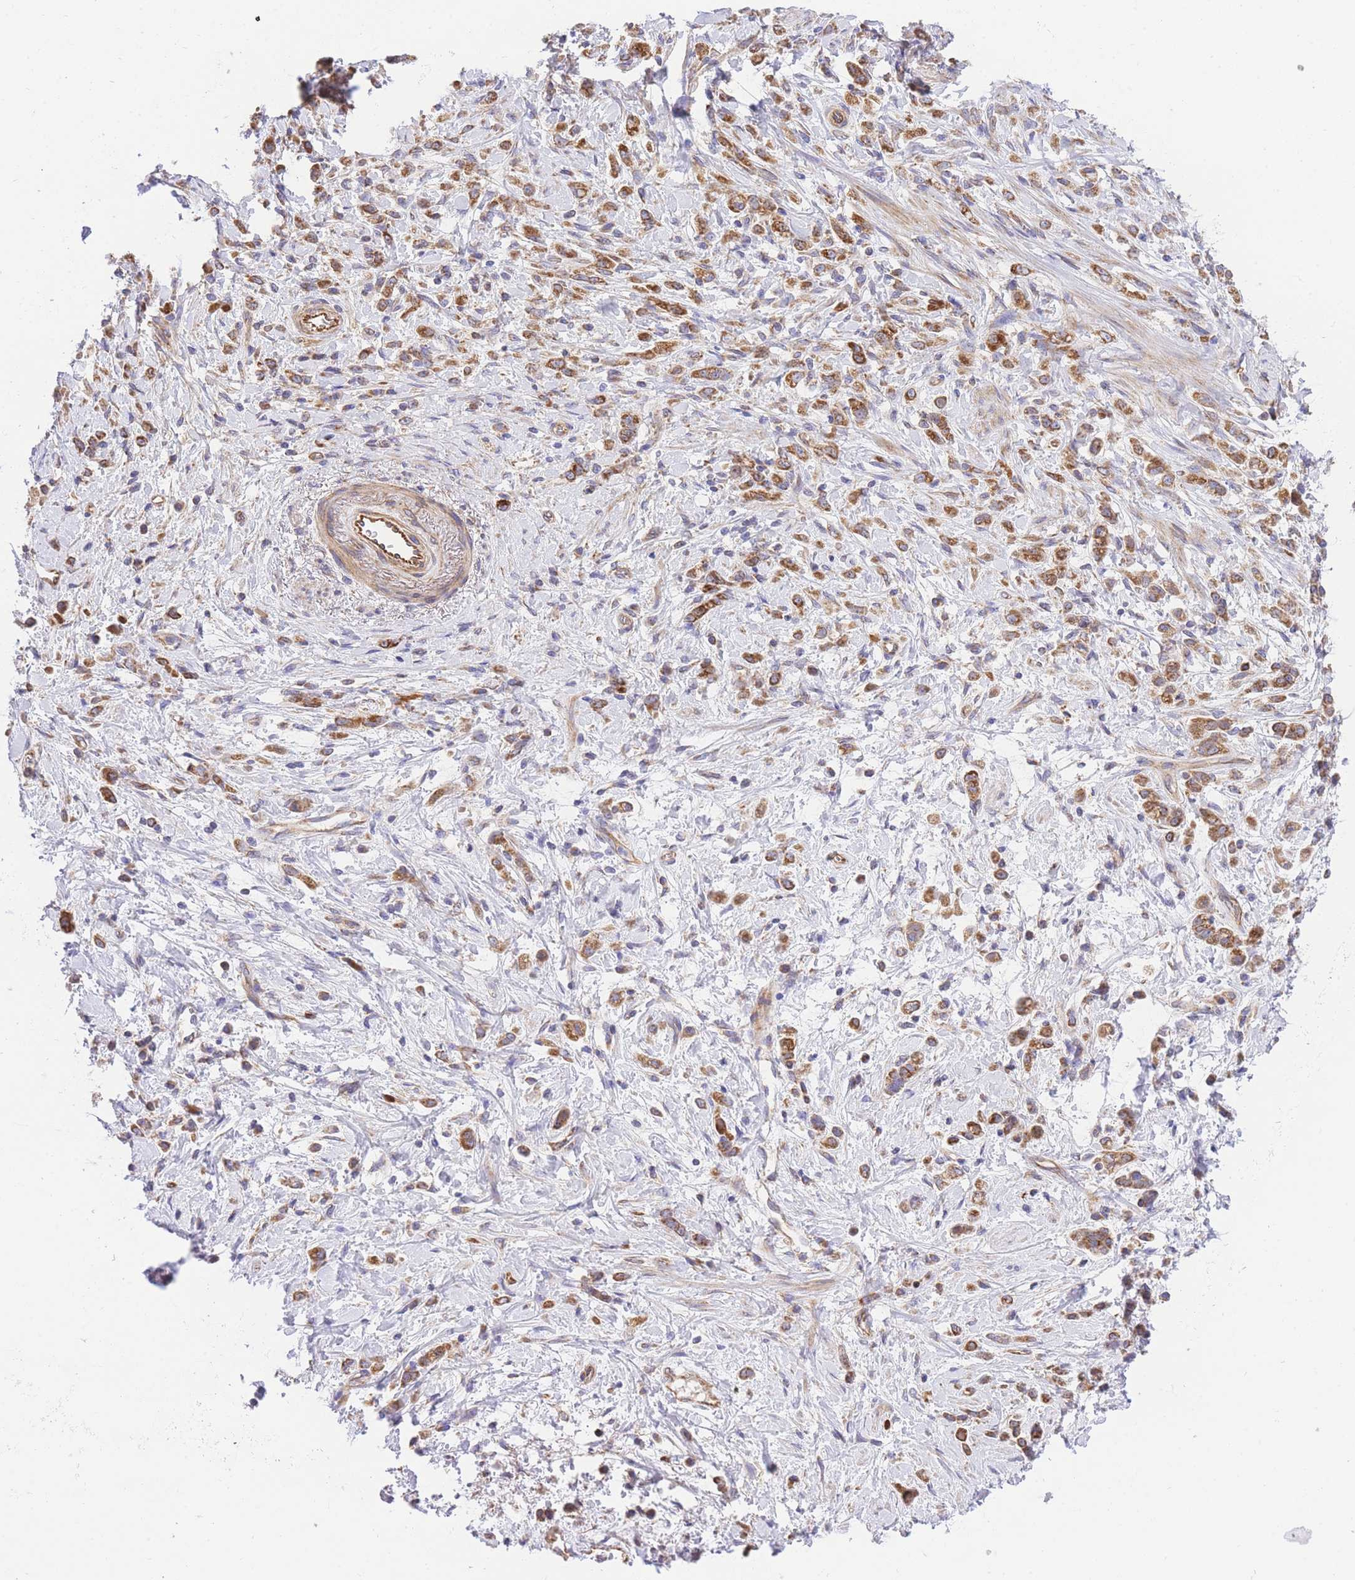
{"staining": {"intensity": "moderate", "quantity": ">75%", "location": "cytoplasmic/membranous"}, "tissue": "stomach cancer", "cell_type": "Tumor cells", "image_type": "cancer", "snomed": [{"axis": "morphology", "description": "Adenocarcinoma, NOS"}, {"axis": "topography", "description": "Stomach"}], "caption": "Adenocarcinoma (stomach) stained with IHC shows moderate cytoplasmic/membranous staining in about >75% of tumor cells.", "gene": "MTRES1", "patient": {"sex": "female", "age": 60}}